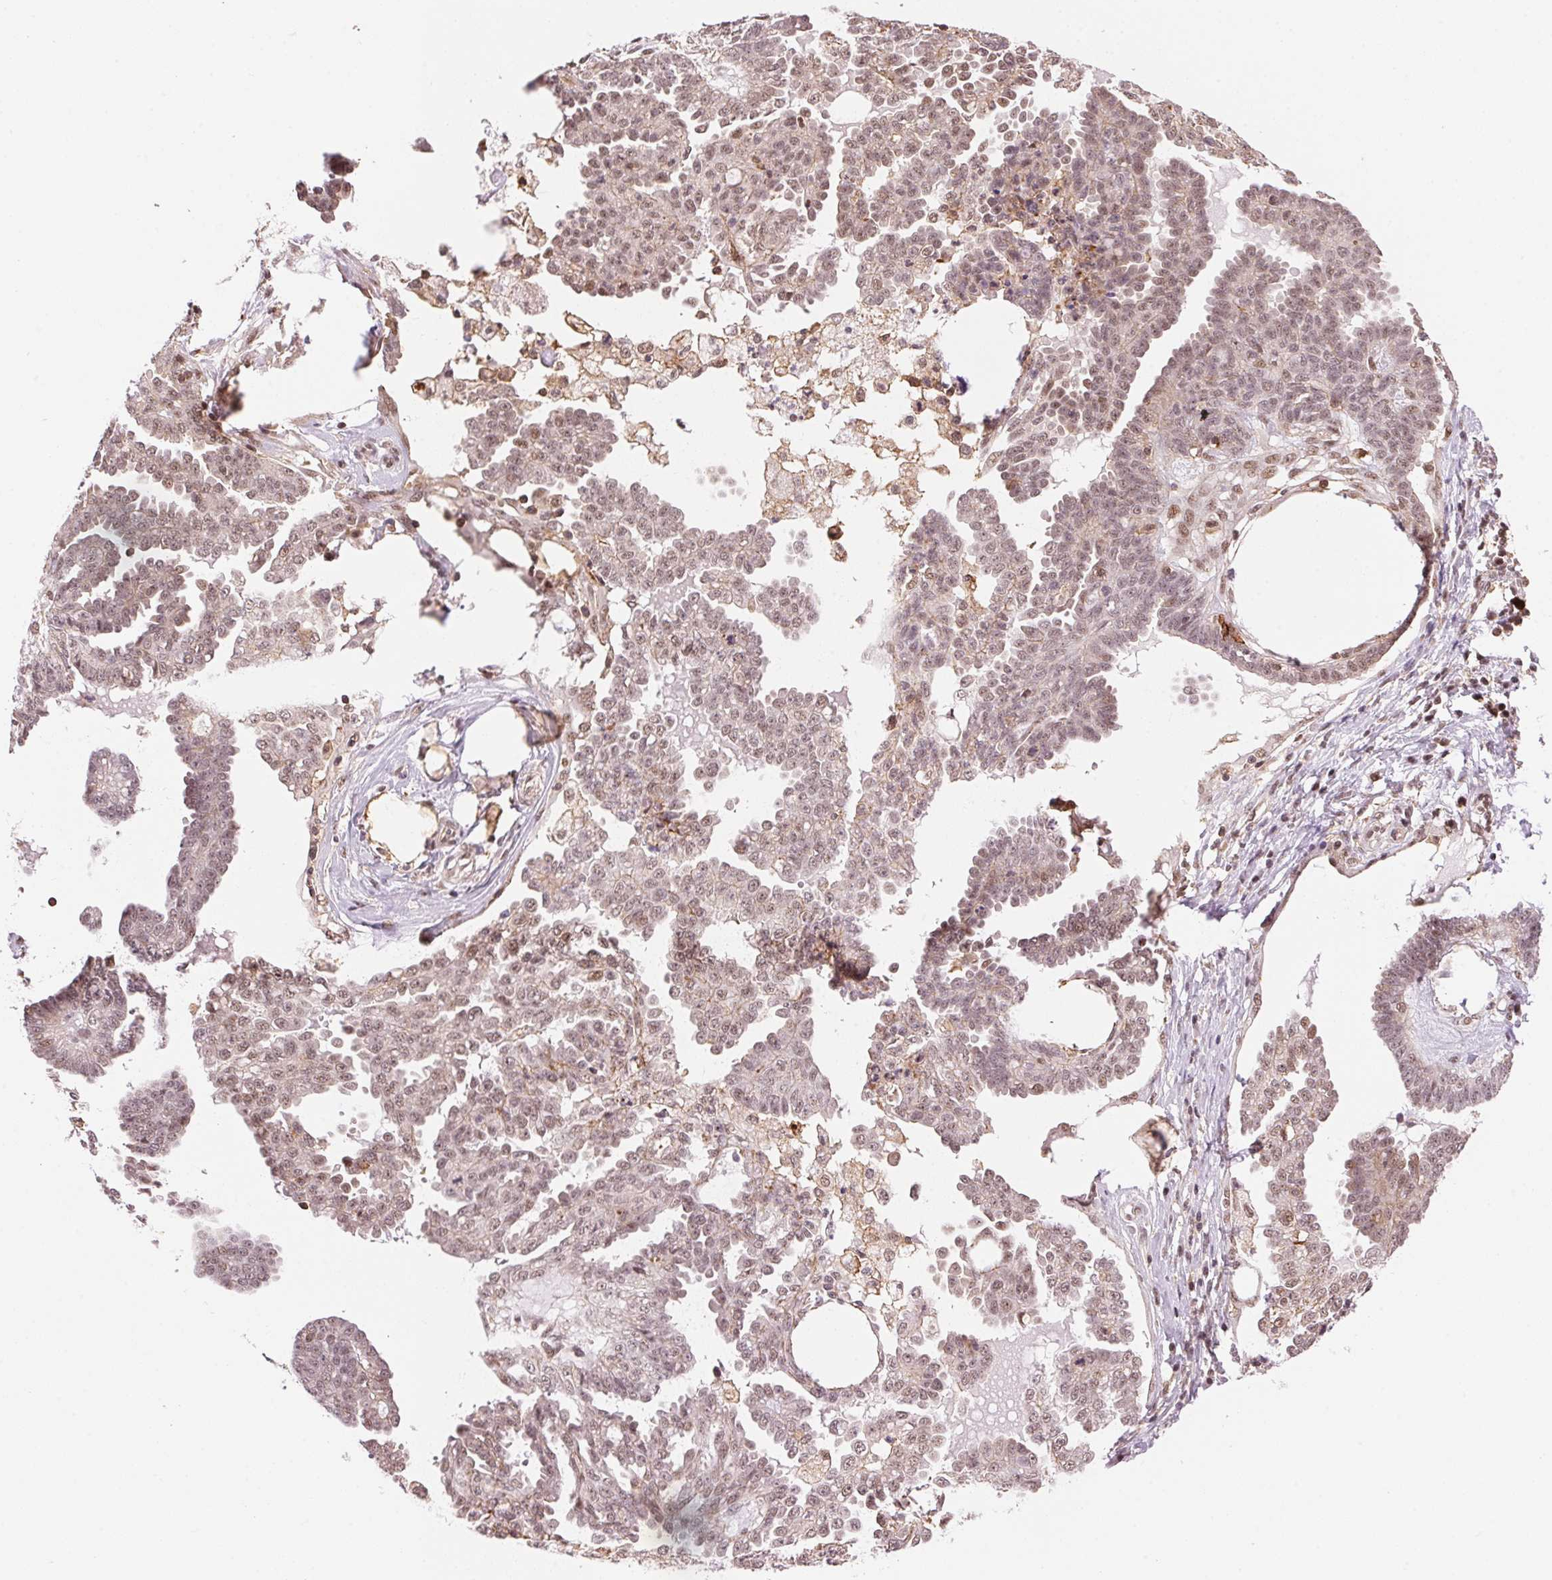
{"staining": {"intensity": "weak", "quantity": ">75%", "location": "nuclear"}, "tissue": "ovarian cancer", "cell_type": "Tumor cells", "image_type": "cancer", "snomed": [{"axis": "morphology", "description": "Cystadenocarcinoma, serous, NOS"}, {"axis": "topography", "description": "Ovary"}], "caption": "This micrograph displays ovarian cancer (serous cystadenocarcinoma) stained with IHC to label a protein in brown. The nuclear of tumor cells show weak positivity for the protein. Nuclei are counter-stained blue.", "gene": "HNRNPDL", "patient": {"sex": "female", "age": 71}}